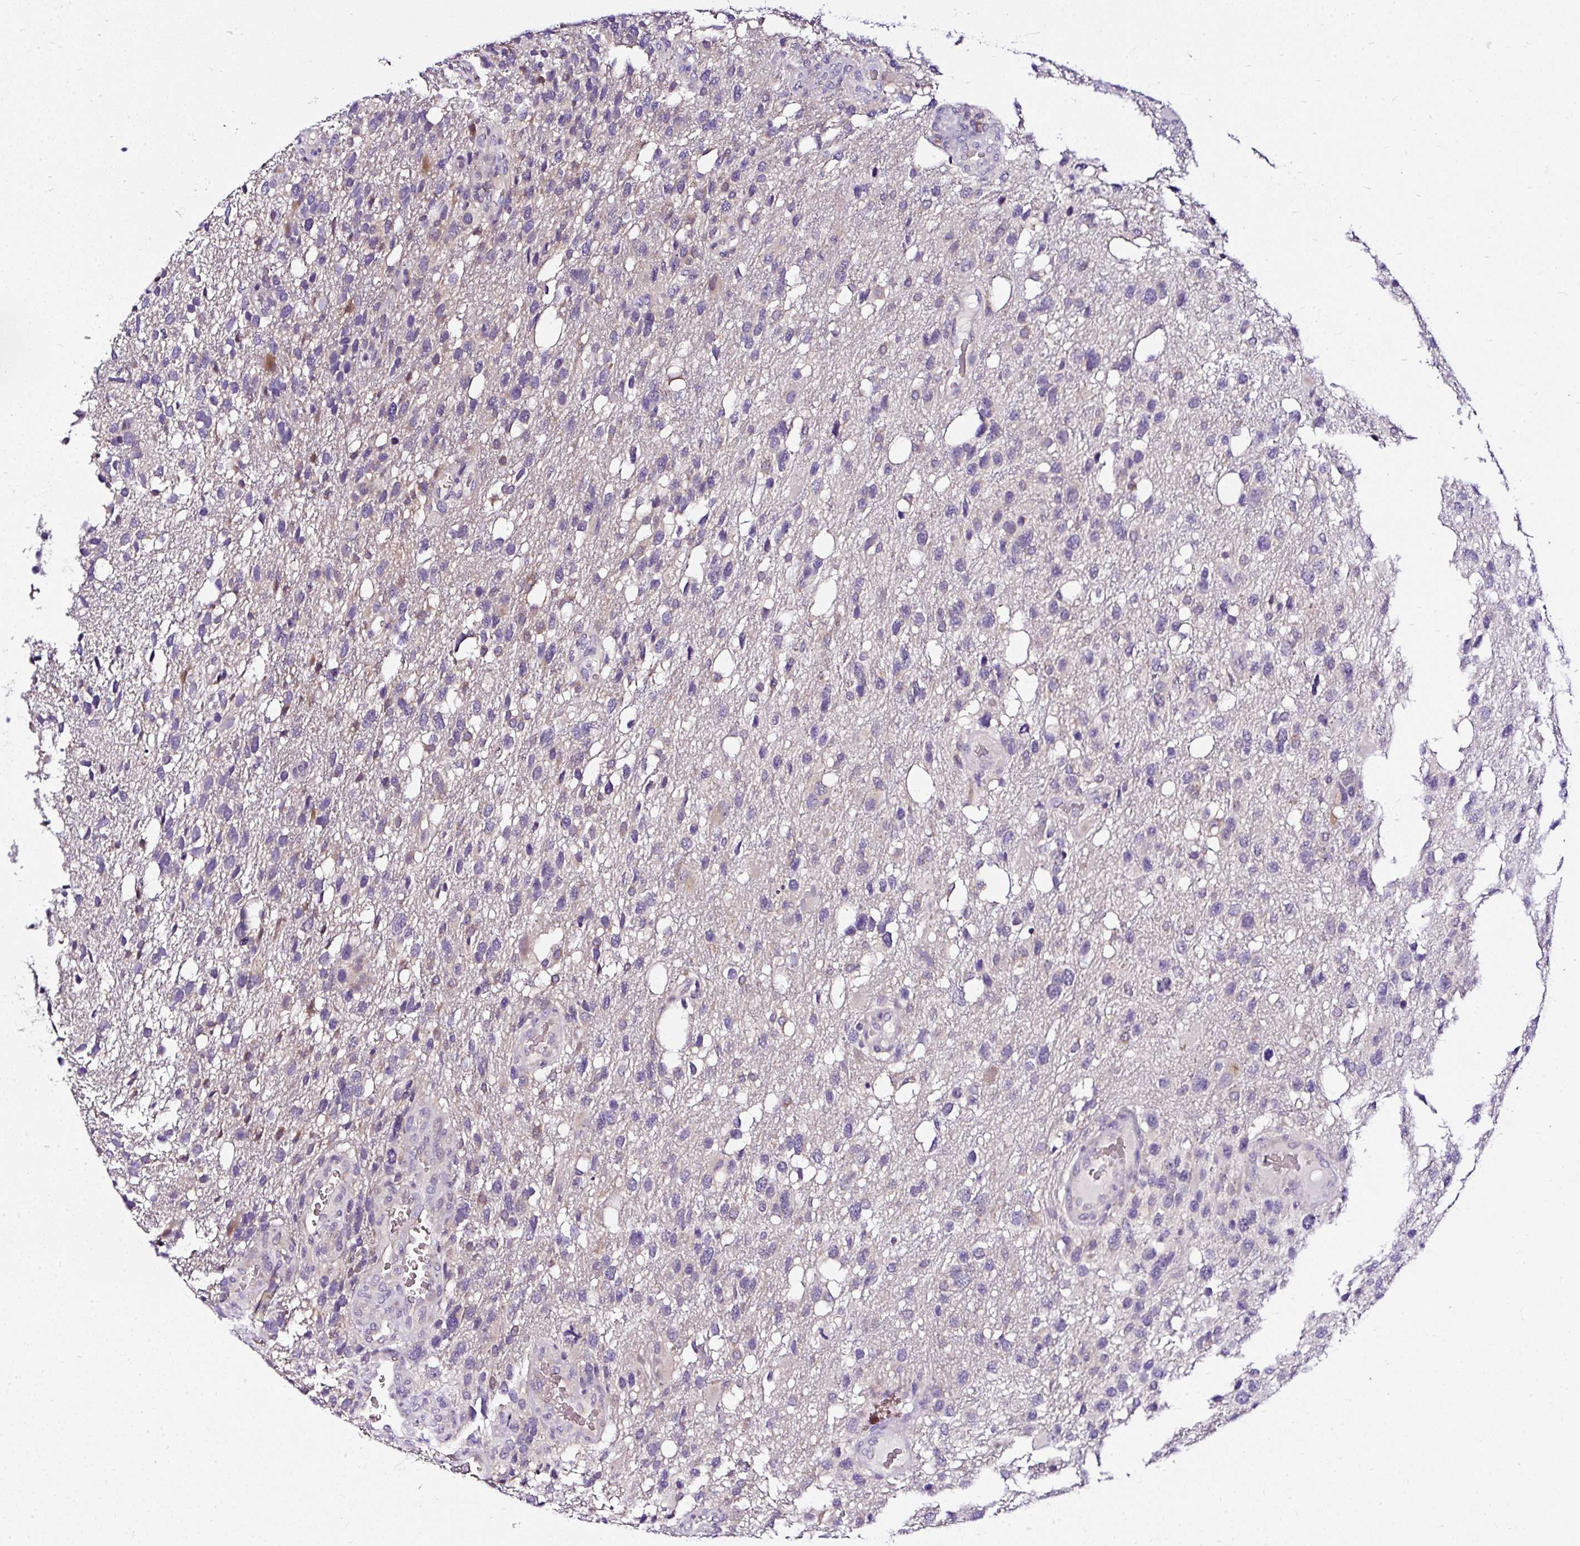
{"staining": {"intensity": "negative", "quantity": "none", "location": "none"}, "tissue": "glioma", "cell_type": "Tumor cells", "image_type": "cancer", "snomed": [{"axis": "morphology", "description": "Glioma, malignant, High grade"}, {"axis": "topography", "description": "Brain"}], "caption": "The histopathology image shows no staining of tumor cells in high-grade glioma (malignant).", "gene": "DEPDC5", "patient": {"sex": "female", "age": 58}}